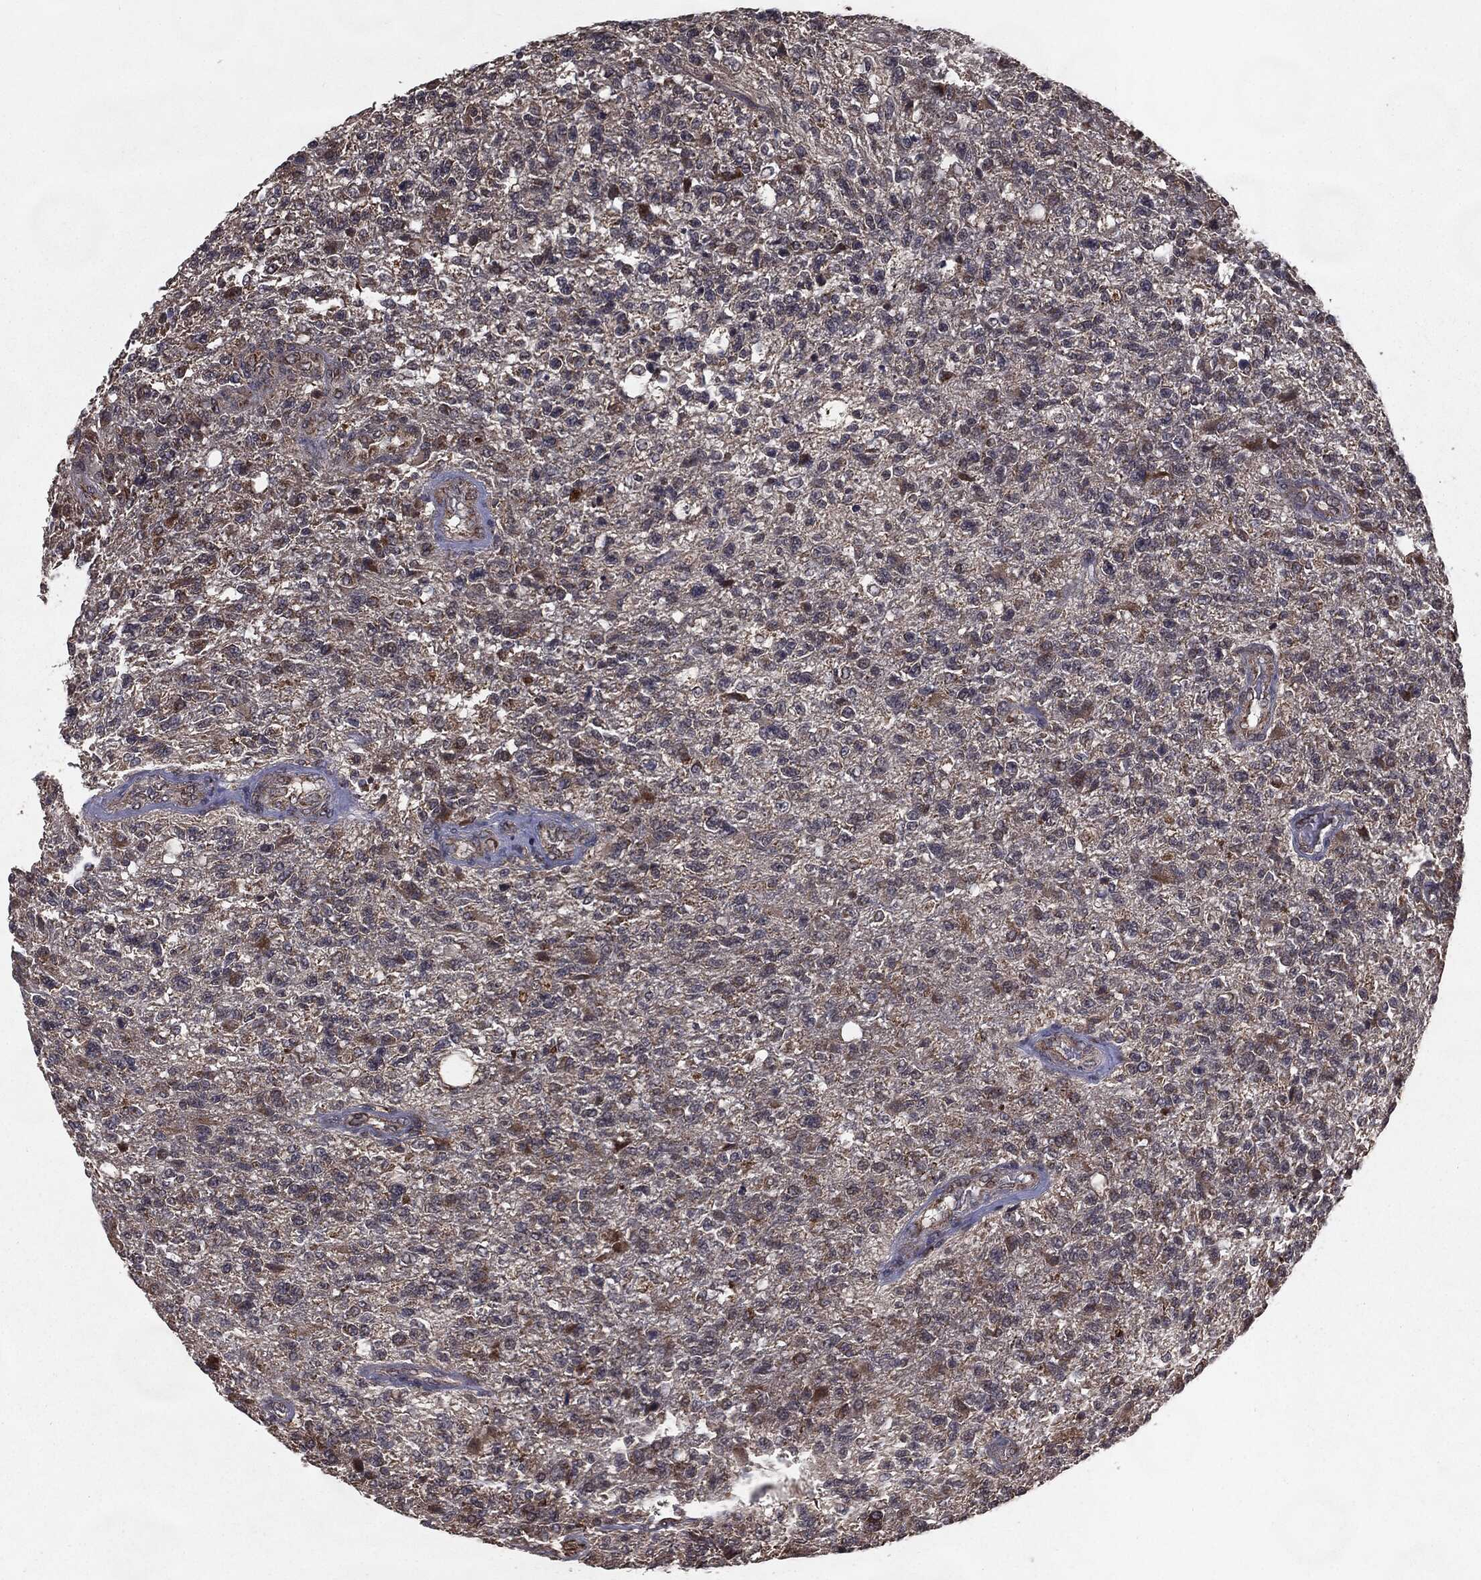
{"staining": {"intensity": "weak", "quantity": "25%-75%", "location": "cytoplasmic/membranous"}, "tissue": "glioma", "cell_type": "Tumor cells", "image_type": "cancer", "snomed": [{"axis": "morphology", "description": "Glioma, malignant, High grade"}, {"axis": "topography", "description": "Brain"}], "caption": "A histopathology image of human glioma stained for a protein demonstrates weak cytoplasmic/membranous brown staining in tumor cells.", "gene": "HDAC5", "patient": {"sex": "male", "age": 56}}